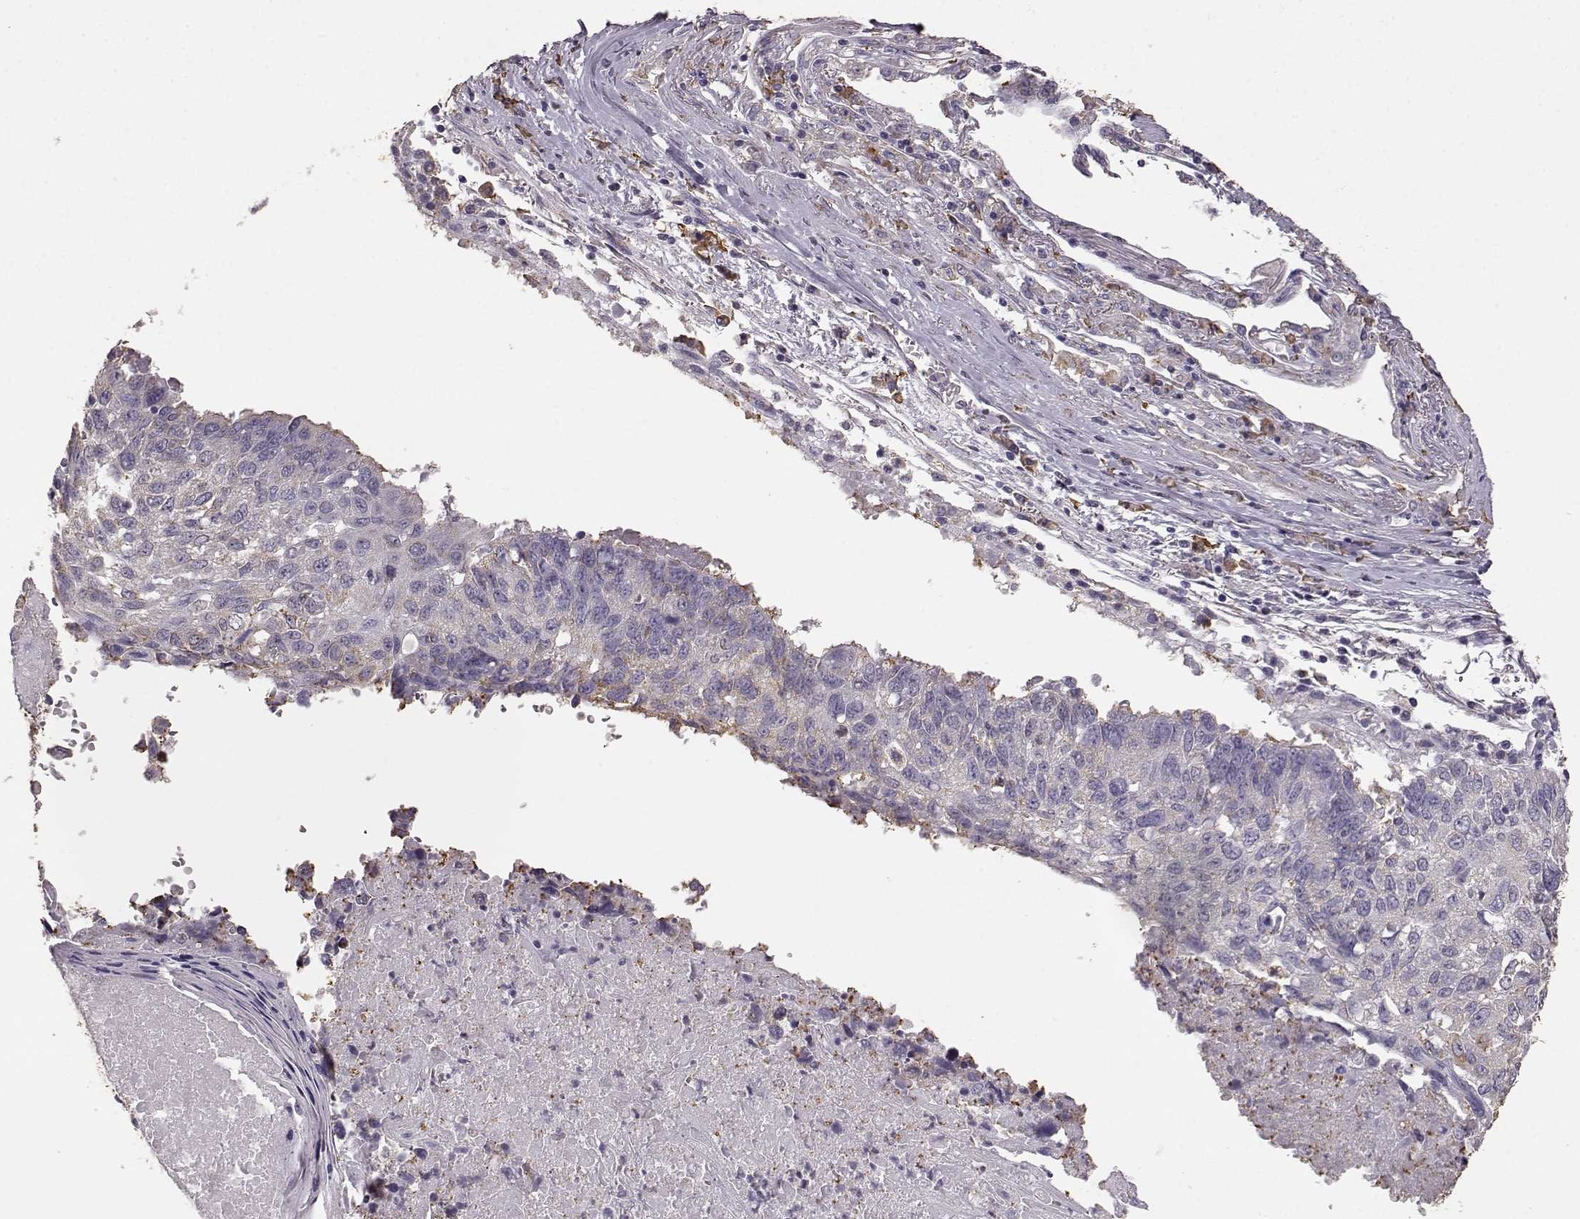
{"staining": {"intensity": "weak", "quantity": "<25%", "location": "cytoplasmic/membranous"}, "tissue": "lung cancer", "cell_type": "Tumor cells", "image_type": "cancer", "snomed": [{"axis": "morphology", "description": "Squamous cell carcinoma, NOS"}, {"axis": "topography", "description": "Lung"}], "caption": "DAB (3,3'-diaminobenzidine) immunohistochemical staining of lung squamous cell carcinoma exhibits no significant expression in tumor cells.", "gene": "GABRG3", "patient": {"sex": "male", "age": 73}}